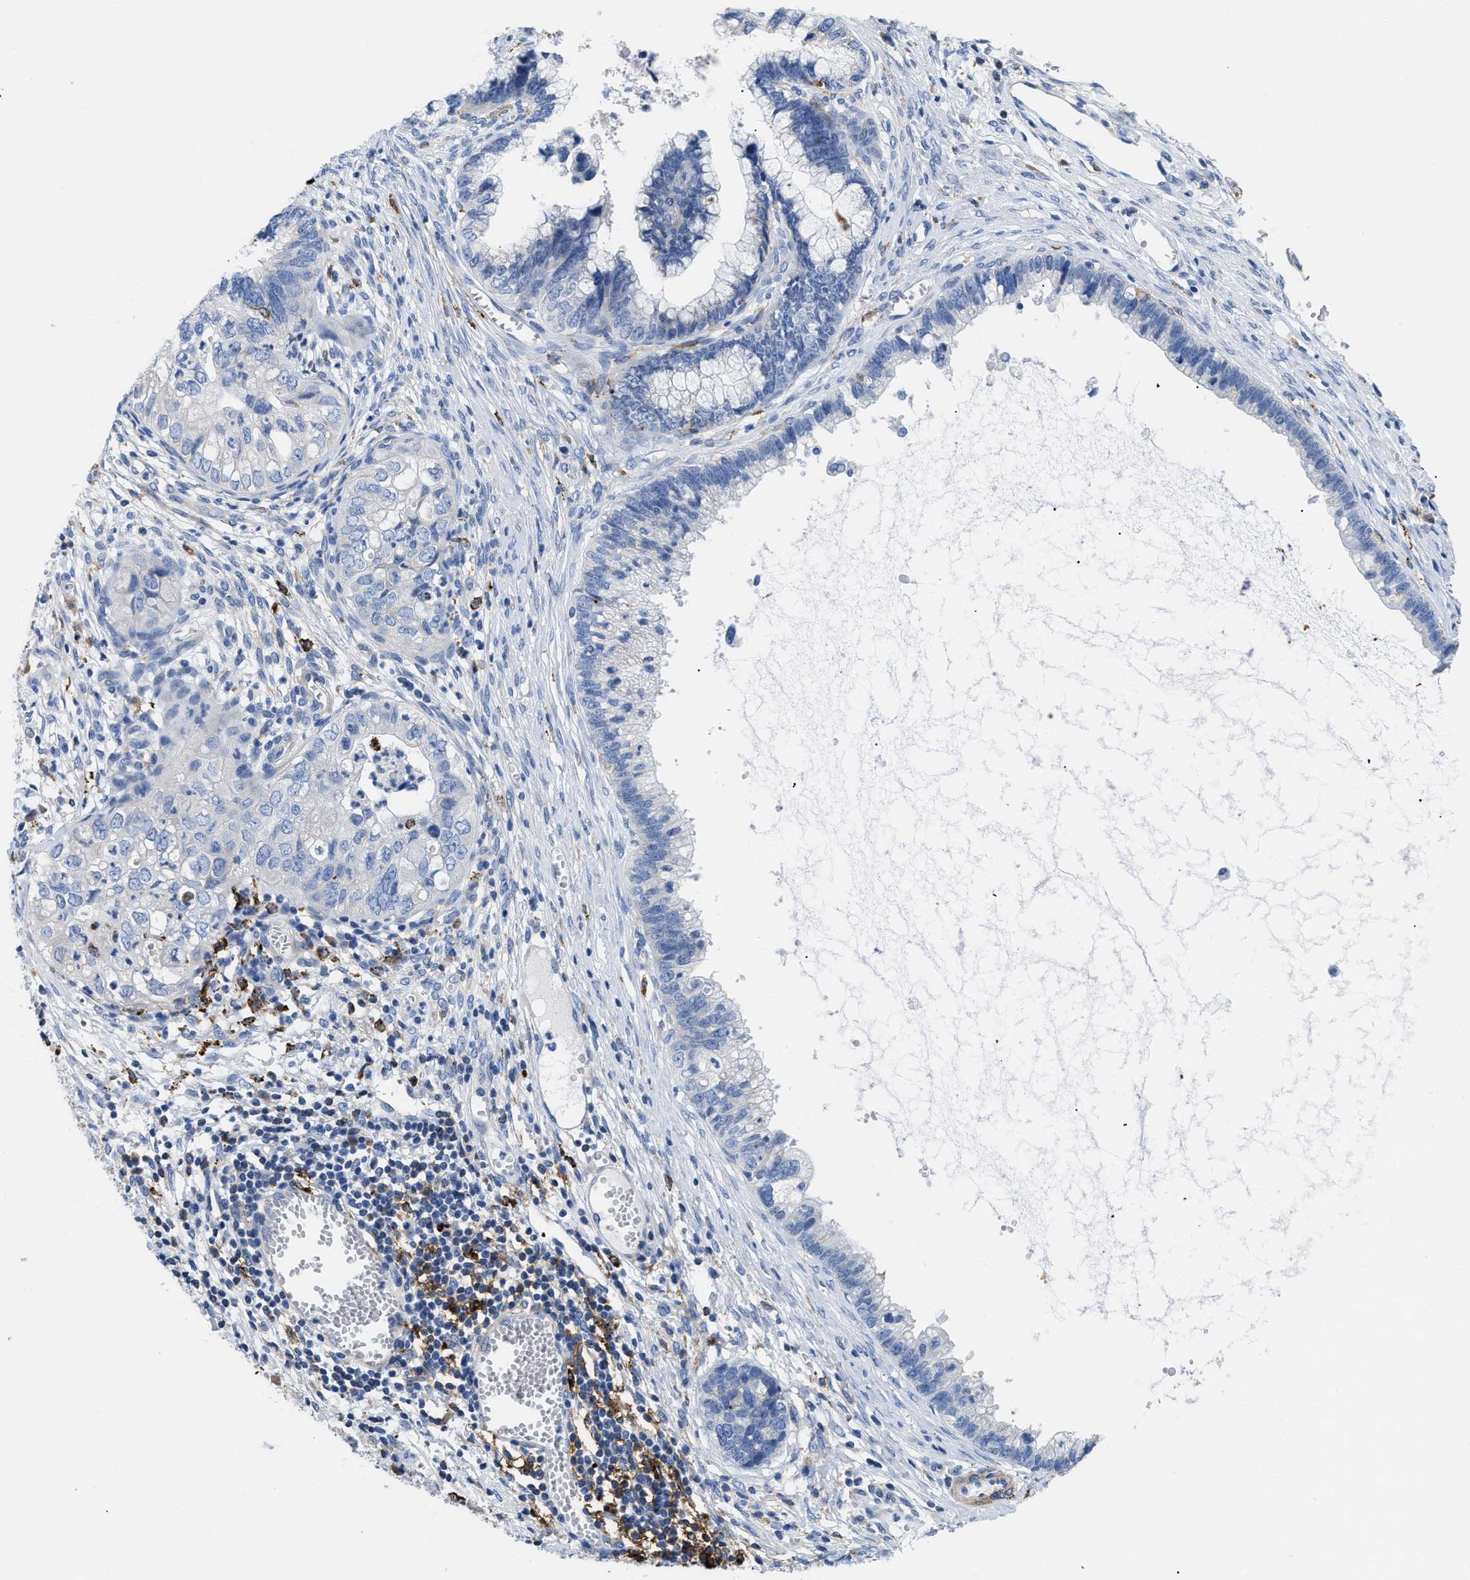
{"staining": {"intensity": "negative", "quantity": "none", "location": "none"}, "tissue": "cervical cancer", "cell_type": "Tumor cells", "image_type": "cancer", "snomed": [{"axis": "morphology", "description": "Adenocarcinoma, NOS"}, {"axis": "topography", "description": "Cervix"}], "caption": "This is a micrograph of immunohistochemistry staining of cervical cancer (adenocarcinoma), which shows no expression in tumor cells. Nuclei are stained in blue.", "gene": "HLA-DPA1", "patient": {"sex": "female", "age": 44}}